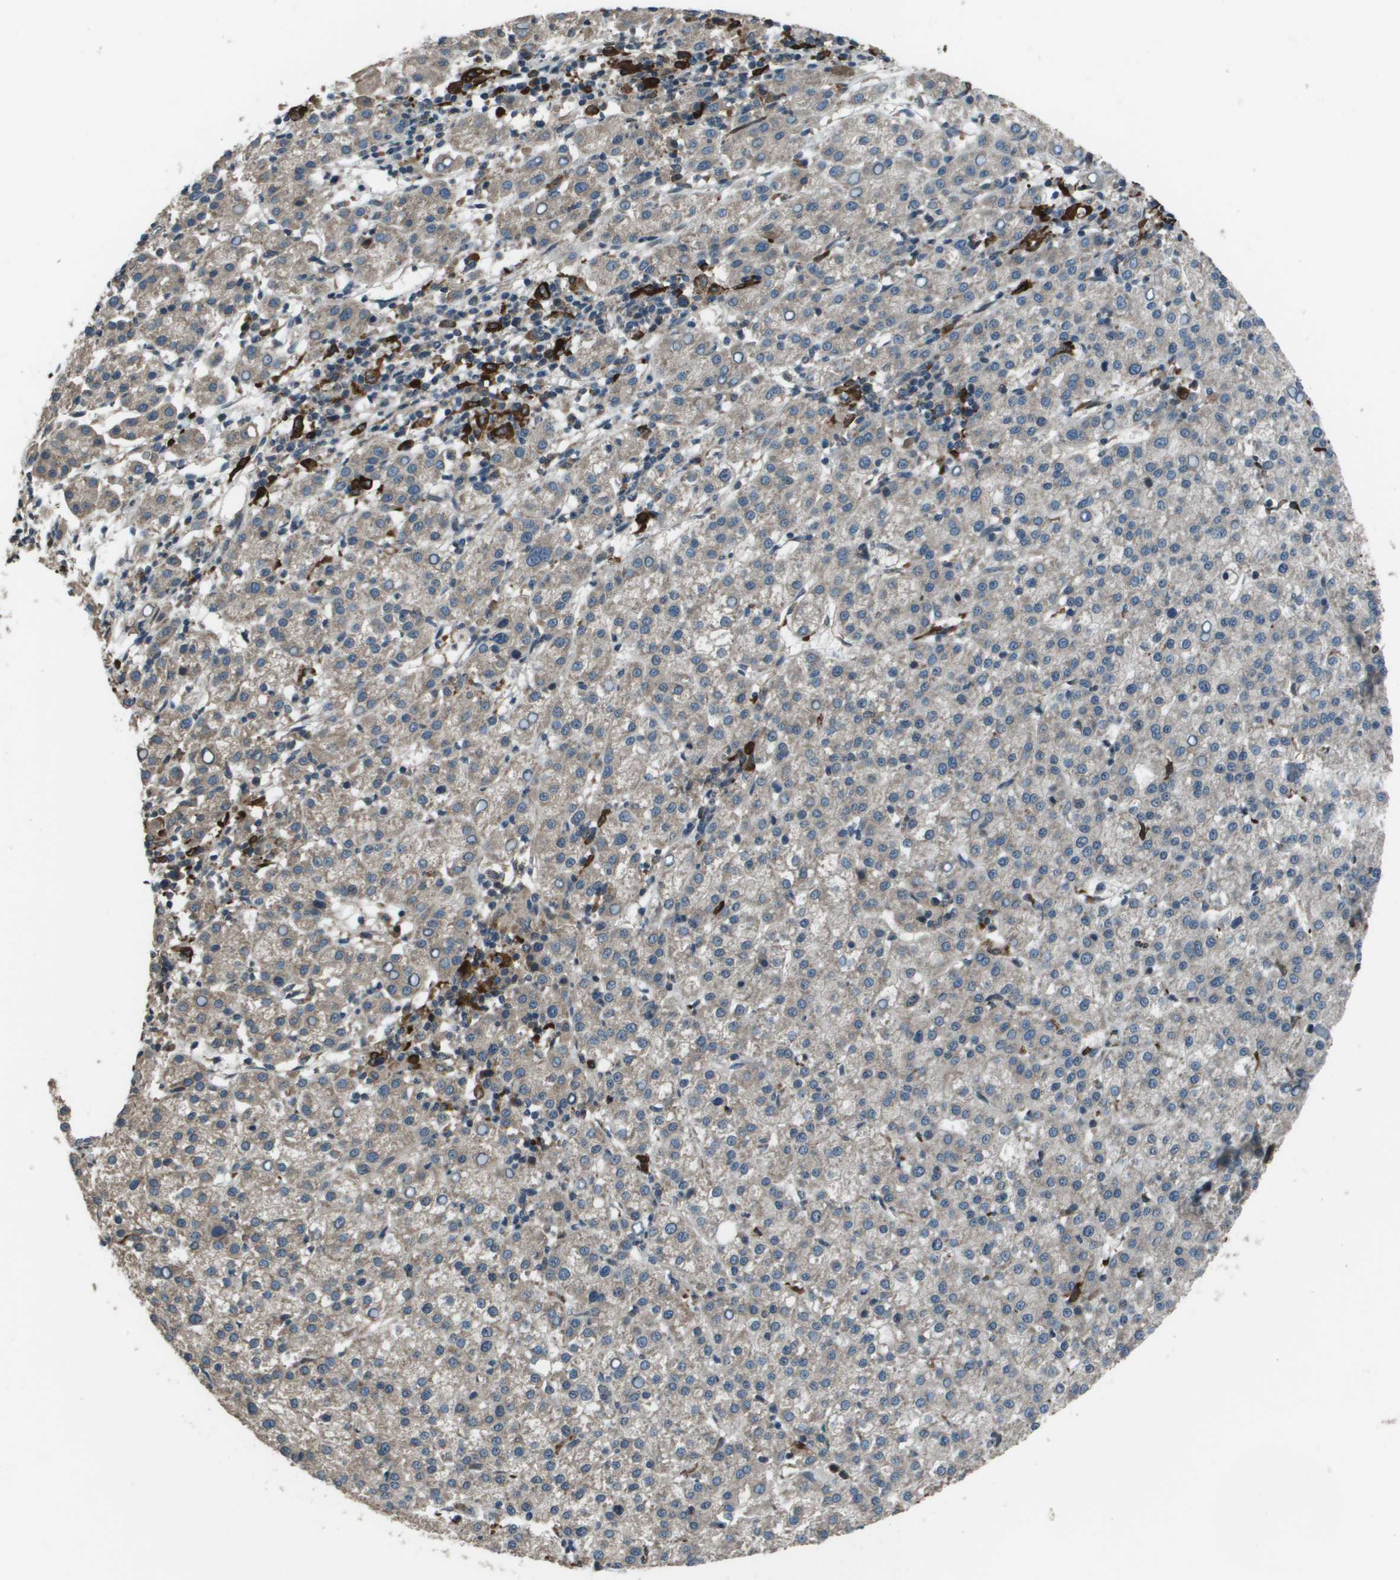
{"staining": {"intensity": "weak", "quantity": "25%-75%", "location": "cytoplasmic/membranous"}, "tissue": "liver cancer", "cell_type": "Tumor cells", "image_type": "cancer", "snomed": [{"axis": "morphology", "description": "Carcinoma, Hepatocellular, NOS"}, {"axis": "topography", "description": "Liver"}], "caption": "An immunohistochemistry (IHC) micrograph of neoplastic tissue is shown. Protein staining in brown shows weak cytoplasmic/membranous positivity in liver cancer within tumor cells. The staining is performed using DAB (3,3'-diaminobenzidine) brown chromogen to label protein expression. The nuclei are counter-stained blue using hematoxylin.", "gene": "GOSR2", "patient": {"sex": "female", "age": 58}}